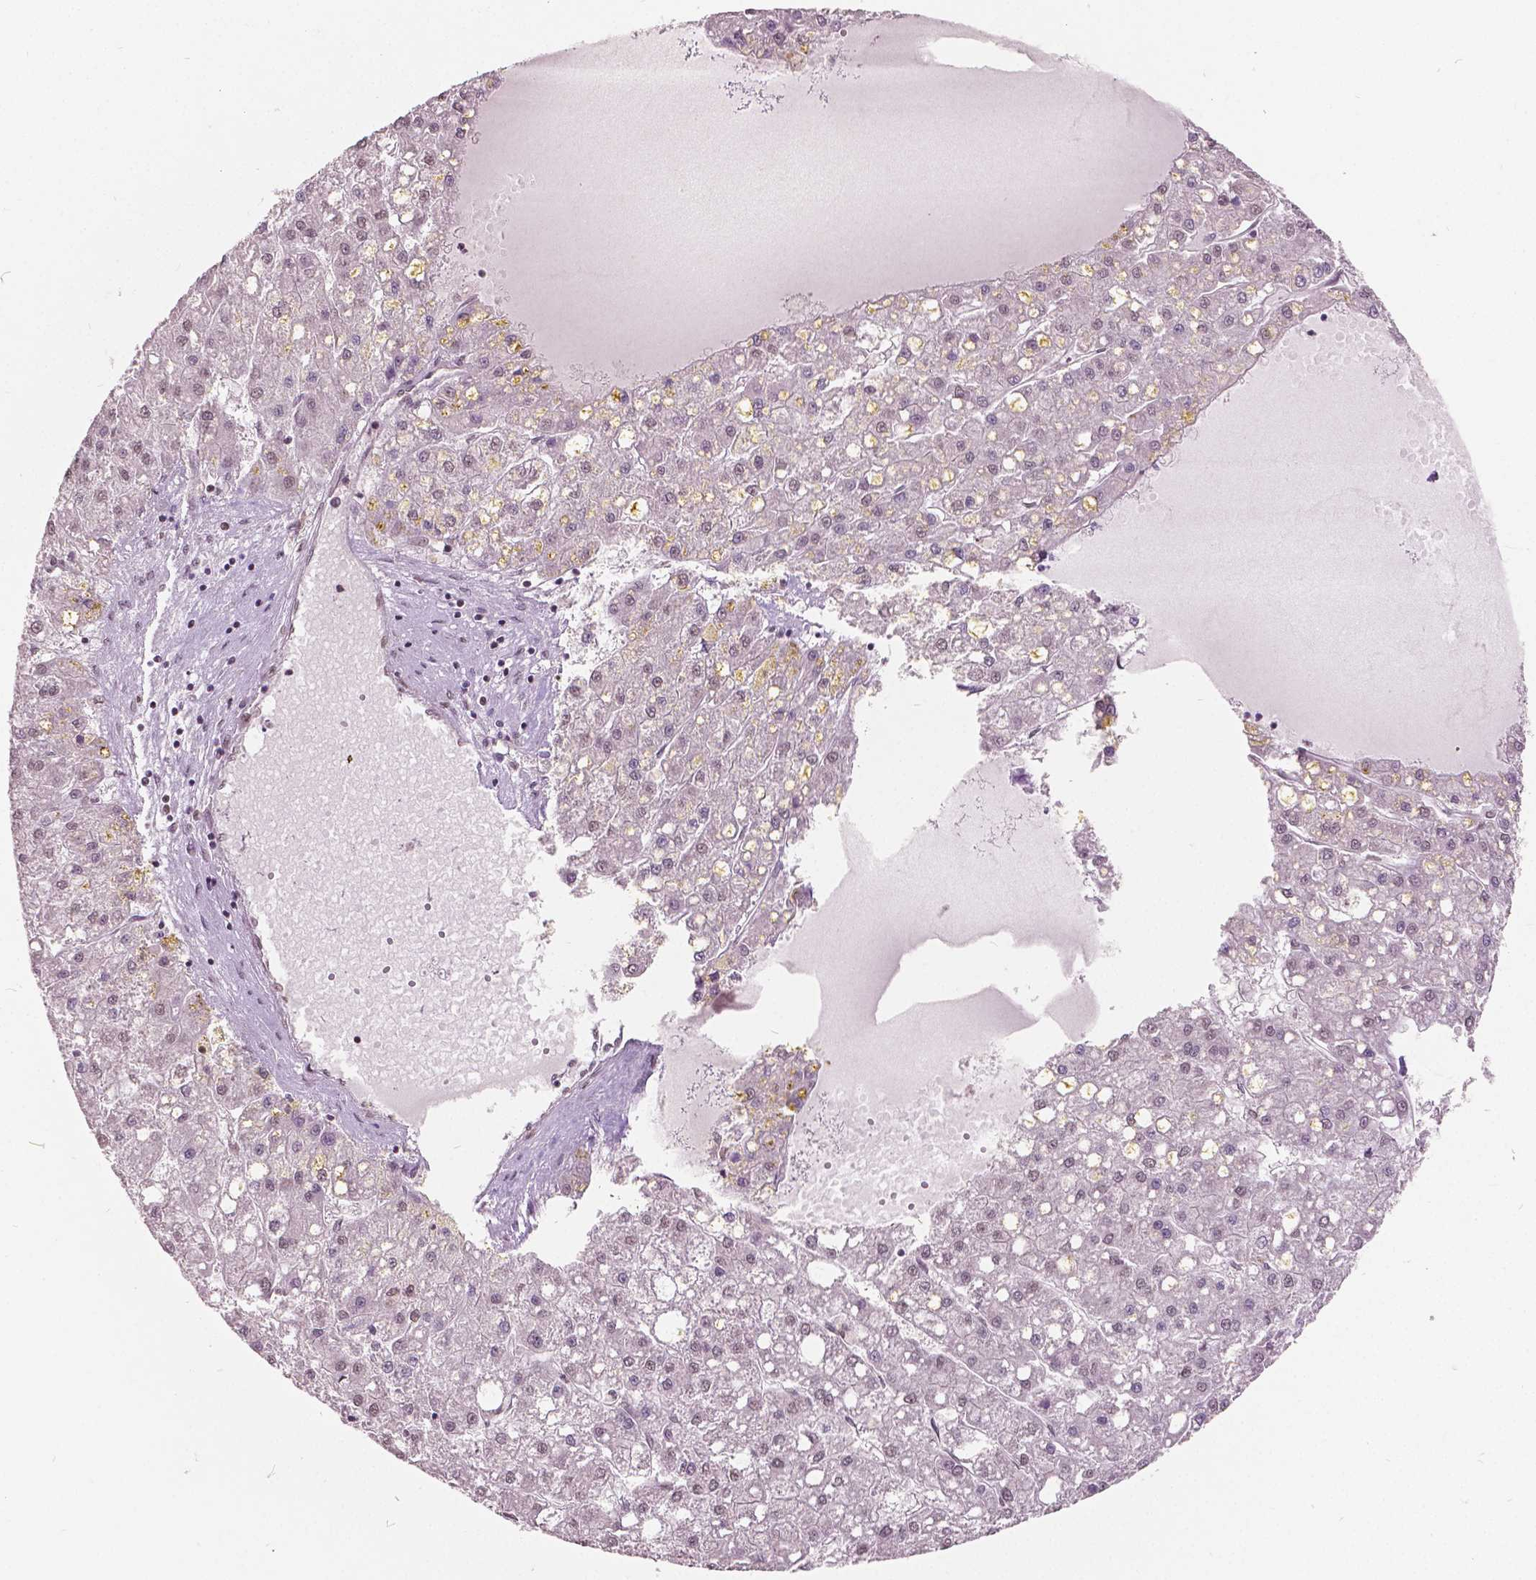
{"staining": {"intensity": "weak", "quantity": "<25%", "location": "nuclear"}, "tissue": "liver cancer", "cell_type": "Tumor cells", "image_type": "cancer", "snomed": [{"axis": "morphology", "description": "Carcinoma, Hepatocellular, NOS"}, {"axis": "topography", "description": "Liver"}], "caption": "A micrograph of human liver hepatocellular carcinoma is negative for staining in tumor cells.", "gene": "HOXA10", "patient": {"sex": "male", "age": 67}}